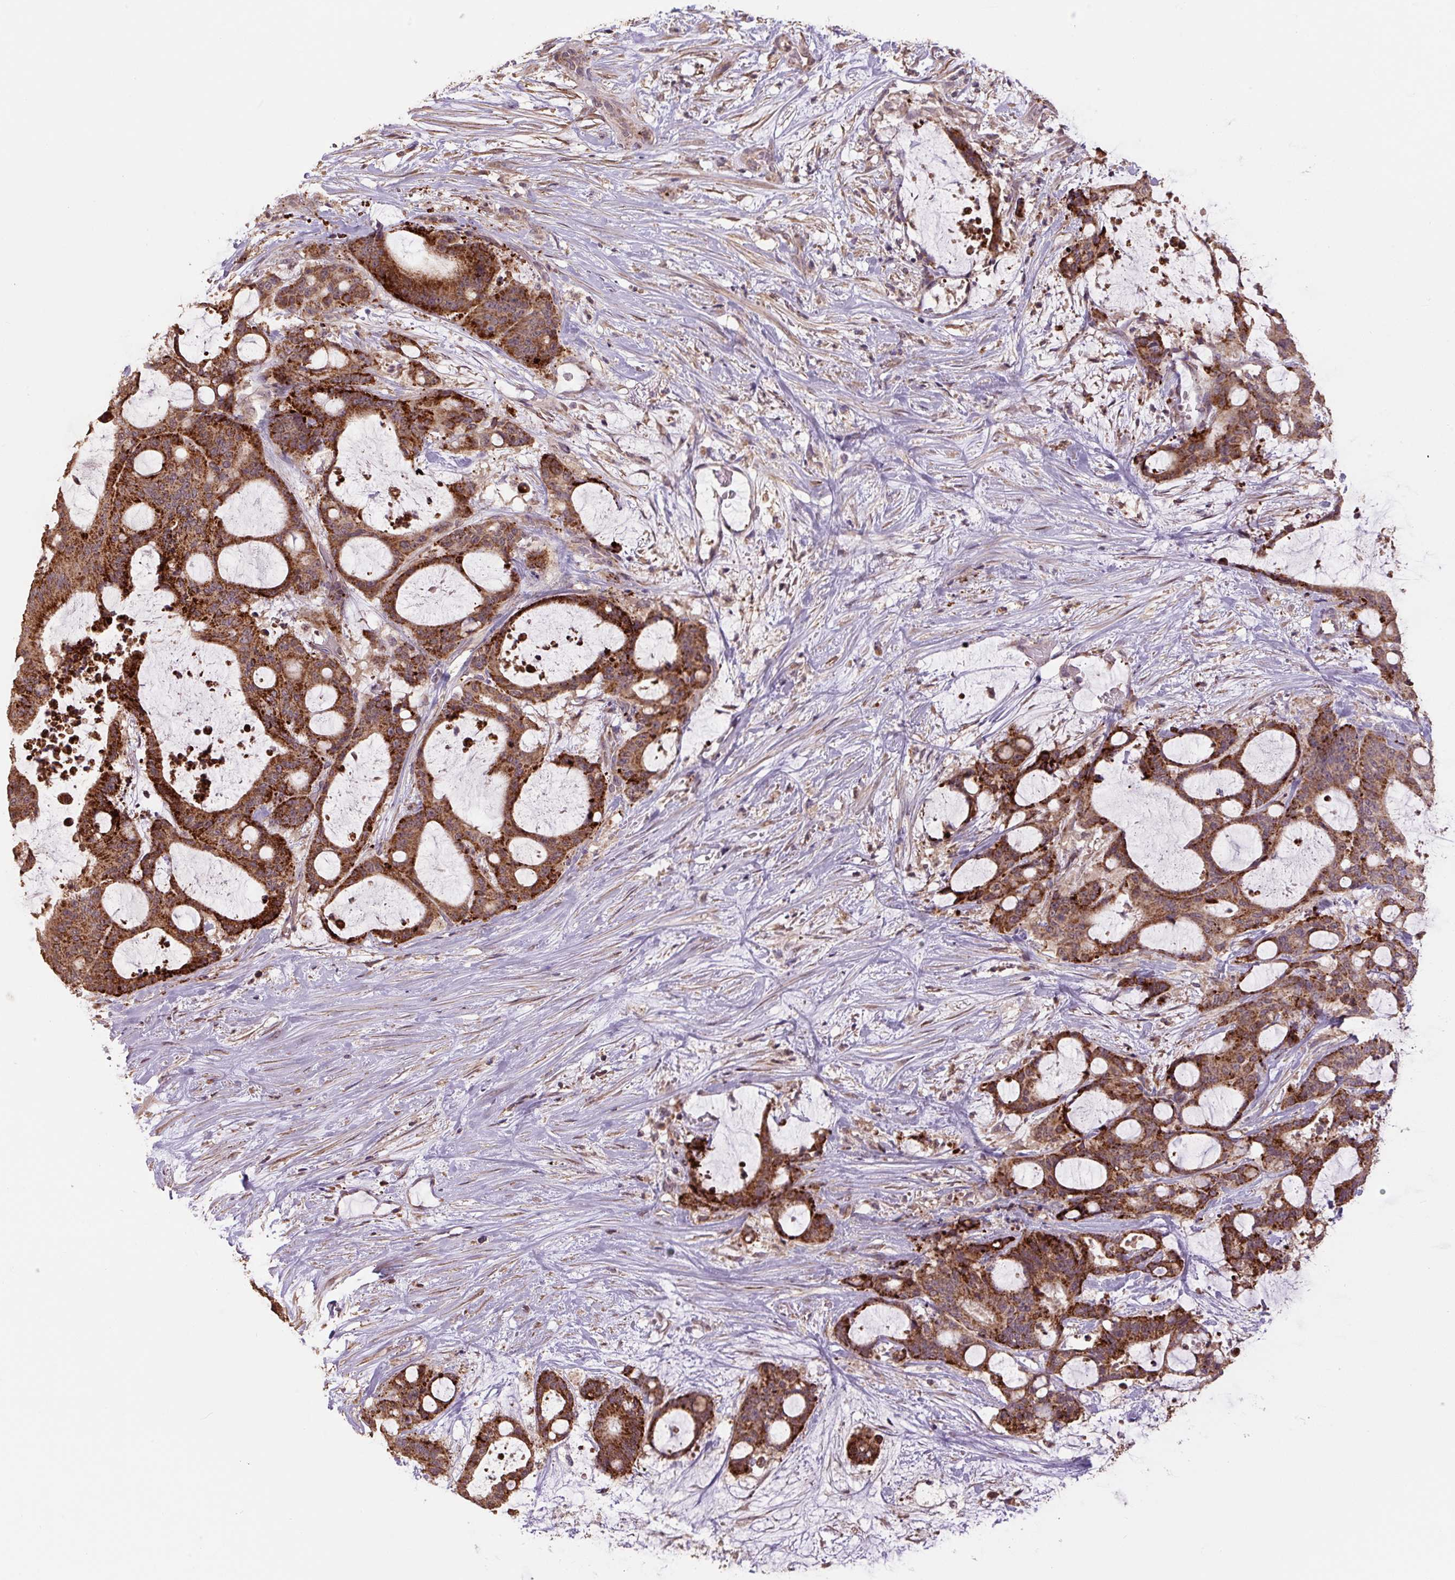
{"staining": {"intensity": "strong", "quantity": ">75%", "location": "cytoplasmic/membranous"}, "tissue": "liver cancer", "cell_type": "Tumor cells", "image_type": "cancer", "snomed": [{"axis": "morphology", "description": "Normal tissue, NOS"}, {"axis": "morphology", "description": "Cholangiocarcinoma"}, {"axis": "topography", "description": "Liver"}, {"axis": "topography", "description": "Peripheral nerve tissue"}], "caption": "Human cholangiocarcinoma (liver) stained for a protein (brown) displays strong cytoplasmic/membranous positive expression in approximately >75% of tumor cells.", "gene": "TMEM160", "patient": {"sex": "female", "age": 73}}